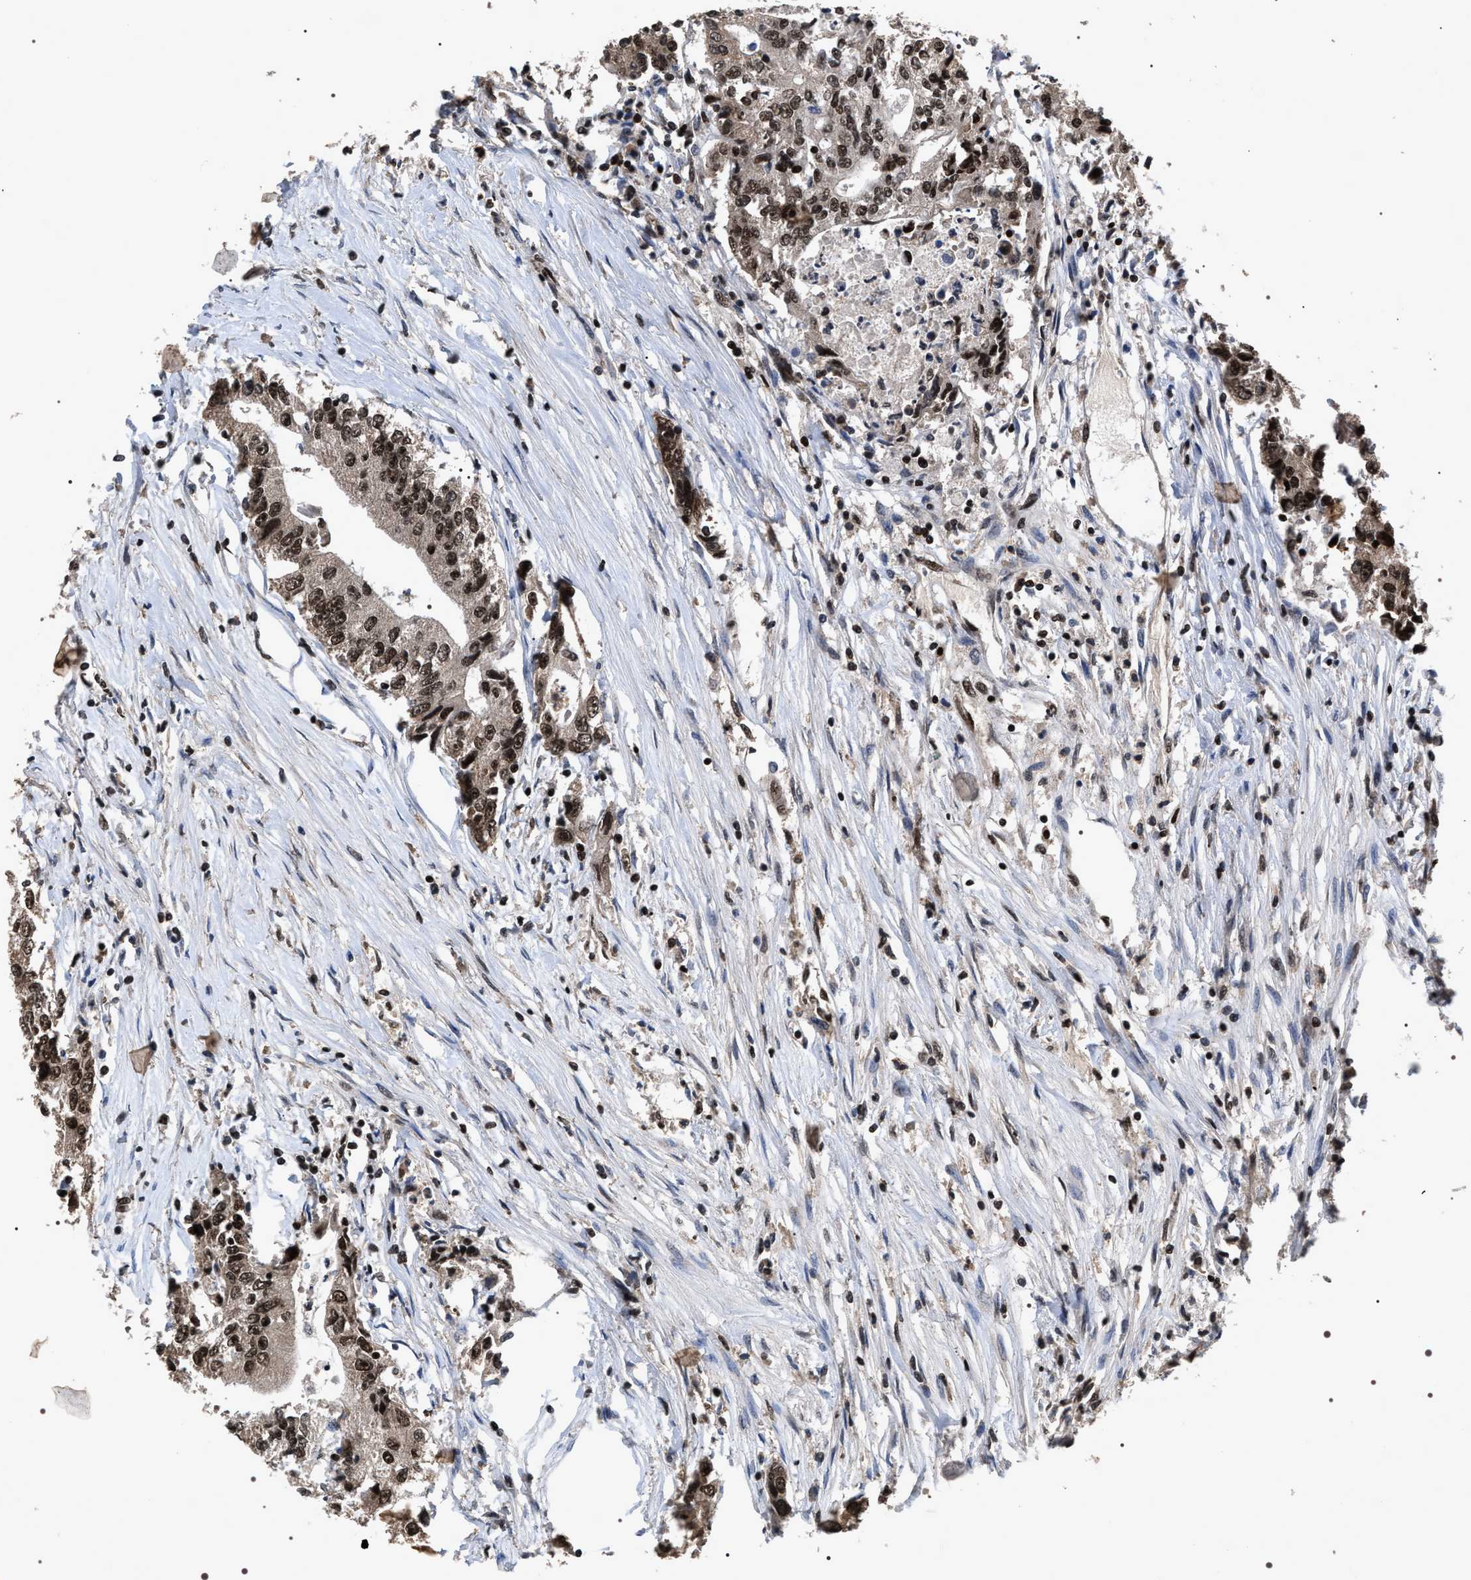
{"staining": {"intensity": "strong", "quantity": ">75%", "location": "nuclear"}, "tissue": "colorectal cancer", "cell_type": "Tumor cells", "image_type": "cancer", "snomed": [{"axis": "morphology", "description": "Adenocarcinoma, NOS"}, {"axis": "topography", "description": "Colon"}], "caption": "Human colorectal cancer (adenocarcinoma) stained for a protein (brown) reveals strong nuclear positive positivity in about >75% of tumor cells.", "gene": "RRP1B", "patient": {"sex": "female", "age": 77}}